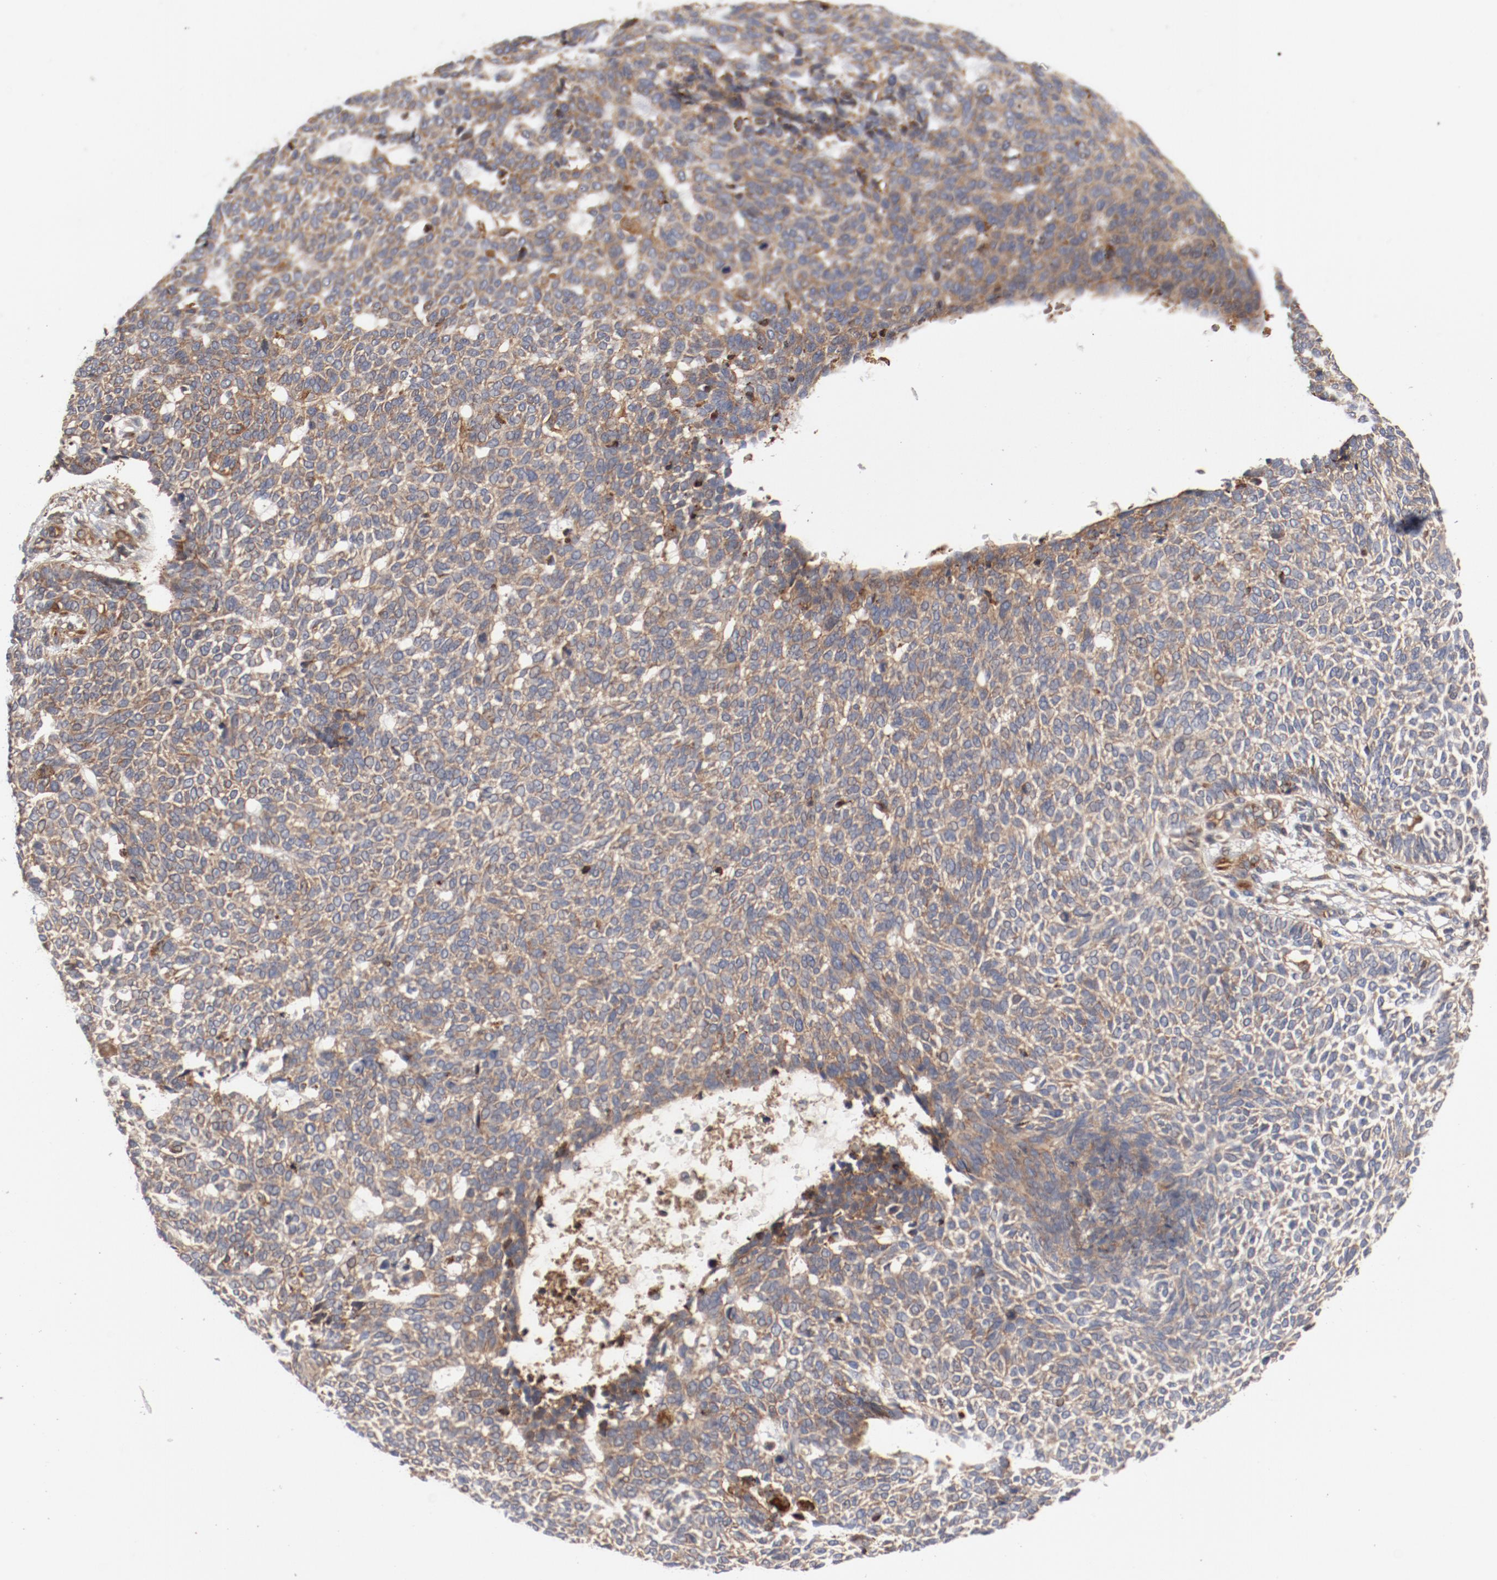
{"staining": {"intensity": "moderate", "quantity": ">75%", "location": "cytoplasmic/membranous"}, "tissue": "skin cancer", "cell_type": "Tumor cells", "image_type": "cancer", "snomed": [{"axis": "morphology", "description": "Normal tissue, NOS"}, {"axis": "morphology", "description": "Basal cell carcinoma"}, {"axis": "topography", "description": "Skin"}], "caption": "Immunohistochemical staining of human skin cancer (basal cell carcinoma) reveals medium levels of moderate cytoplasmic/membranous protein expression in approximately >75% of tumor cells.", "gene": "PITPNM2", "patient": {"sex": "male", "age": 87}}